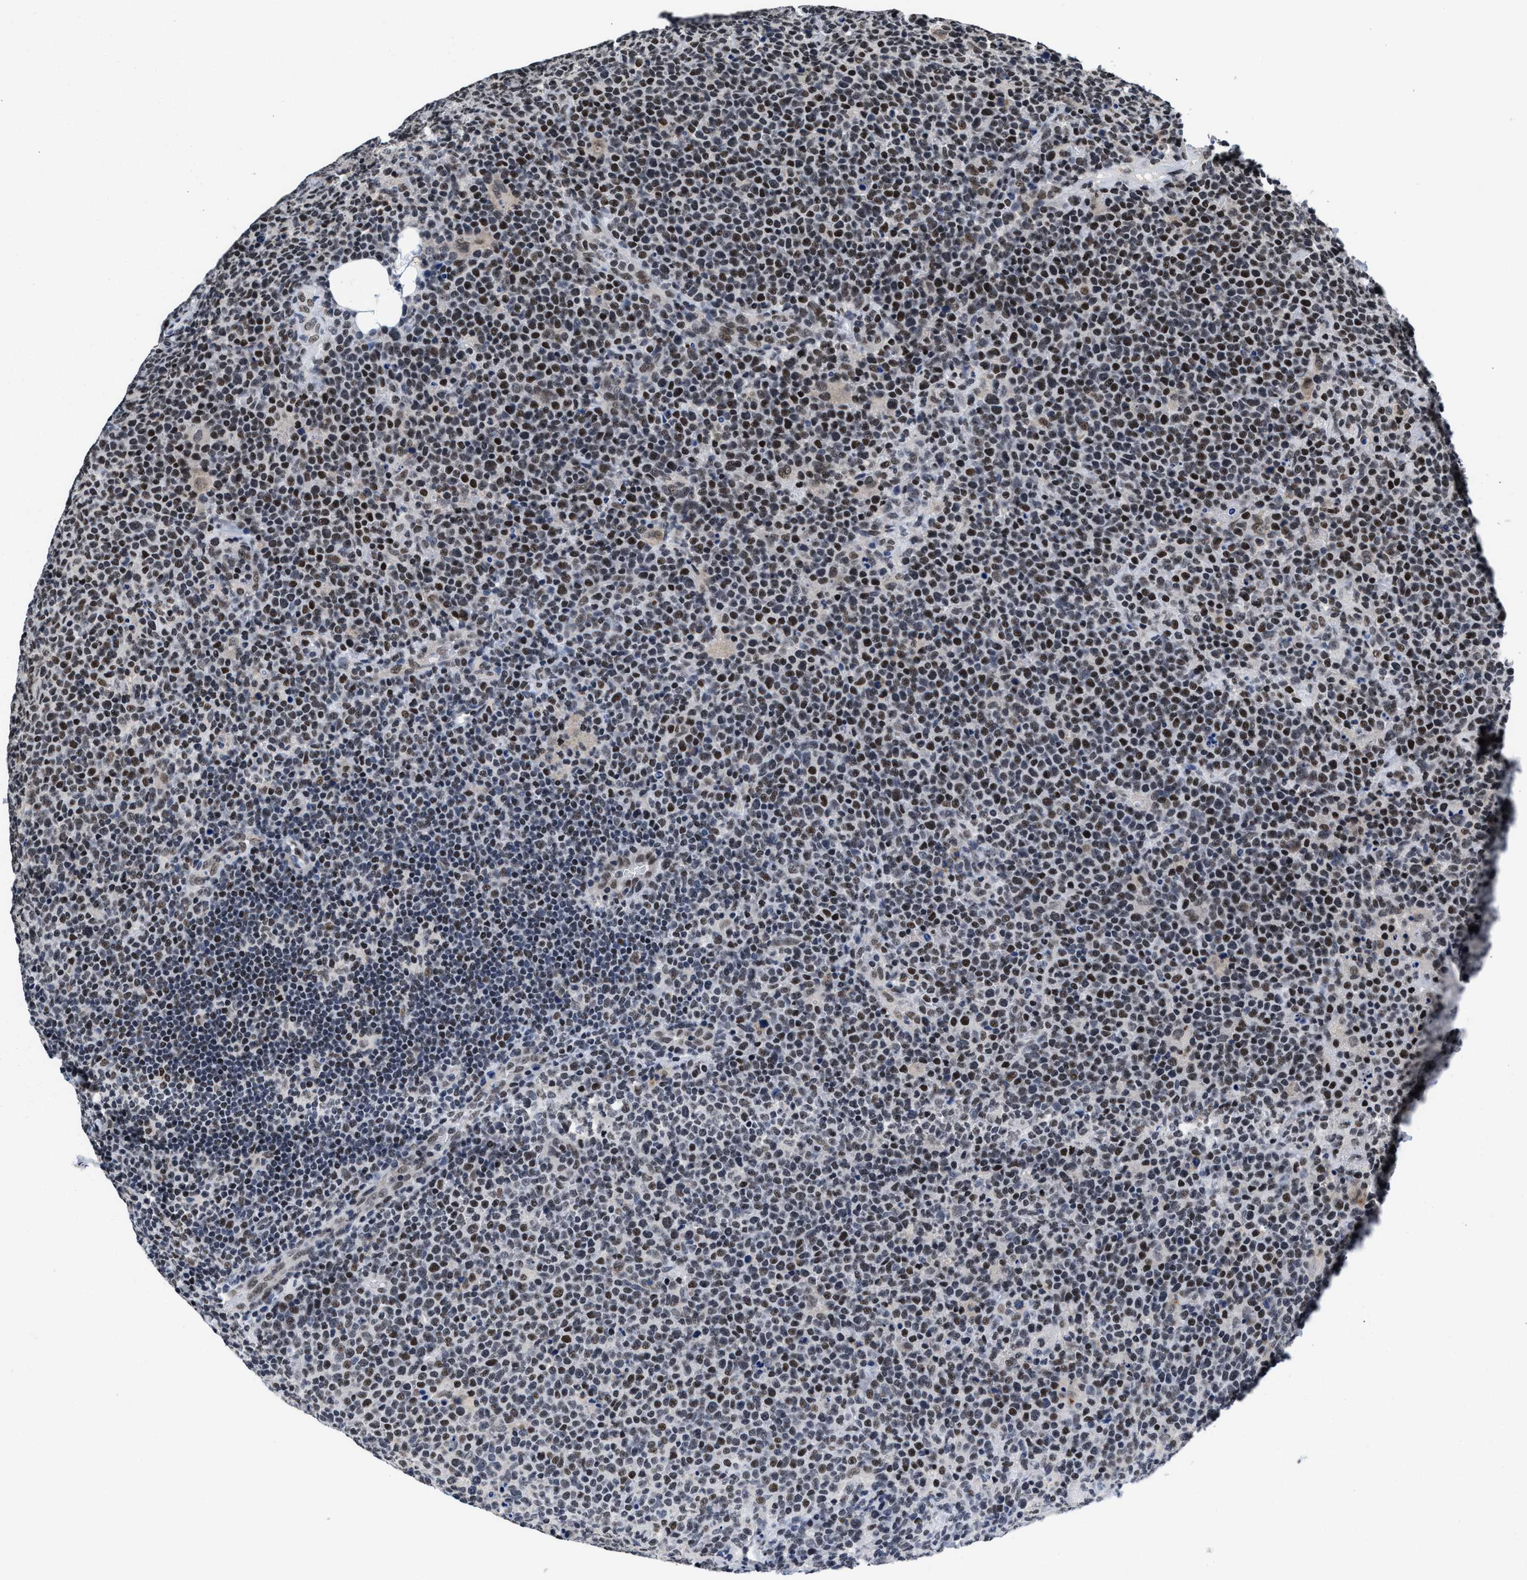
{"staining": {"intensity": "weak", "quantity": ">75%", "location": "nuclear"}, "tissue": "lymphoma", "cell_type": "Tumor cells", "image_type": "cancer", "snomed": [{"axis": "morphology", "description": "Malignant lymphoma, non-Hodgkin's type, High grade"}, {"axis": "topography", "description": "Lymph node"}], "caption": "Lymphoma stained with IHC demonstrates weak nuclear staining in approximately >75% of tumor cells.", "gene": "WDR81", "patient": {"sex": "male", "age": 61}}